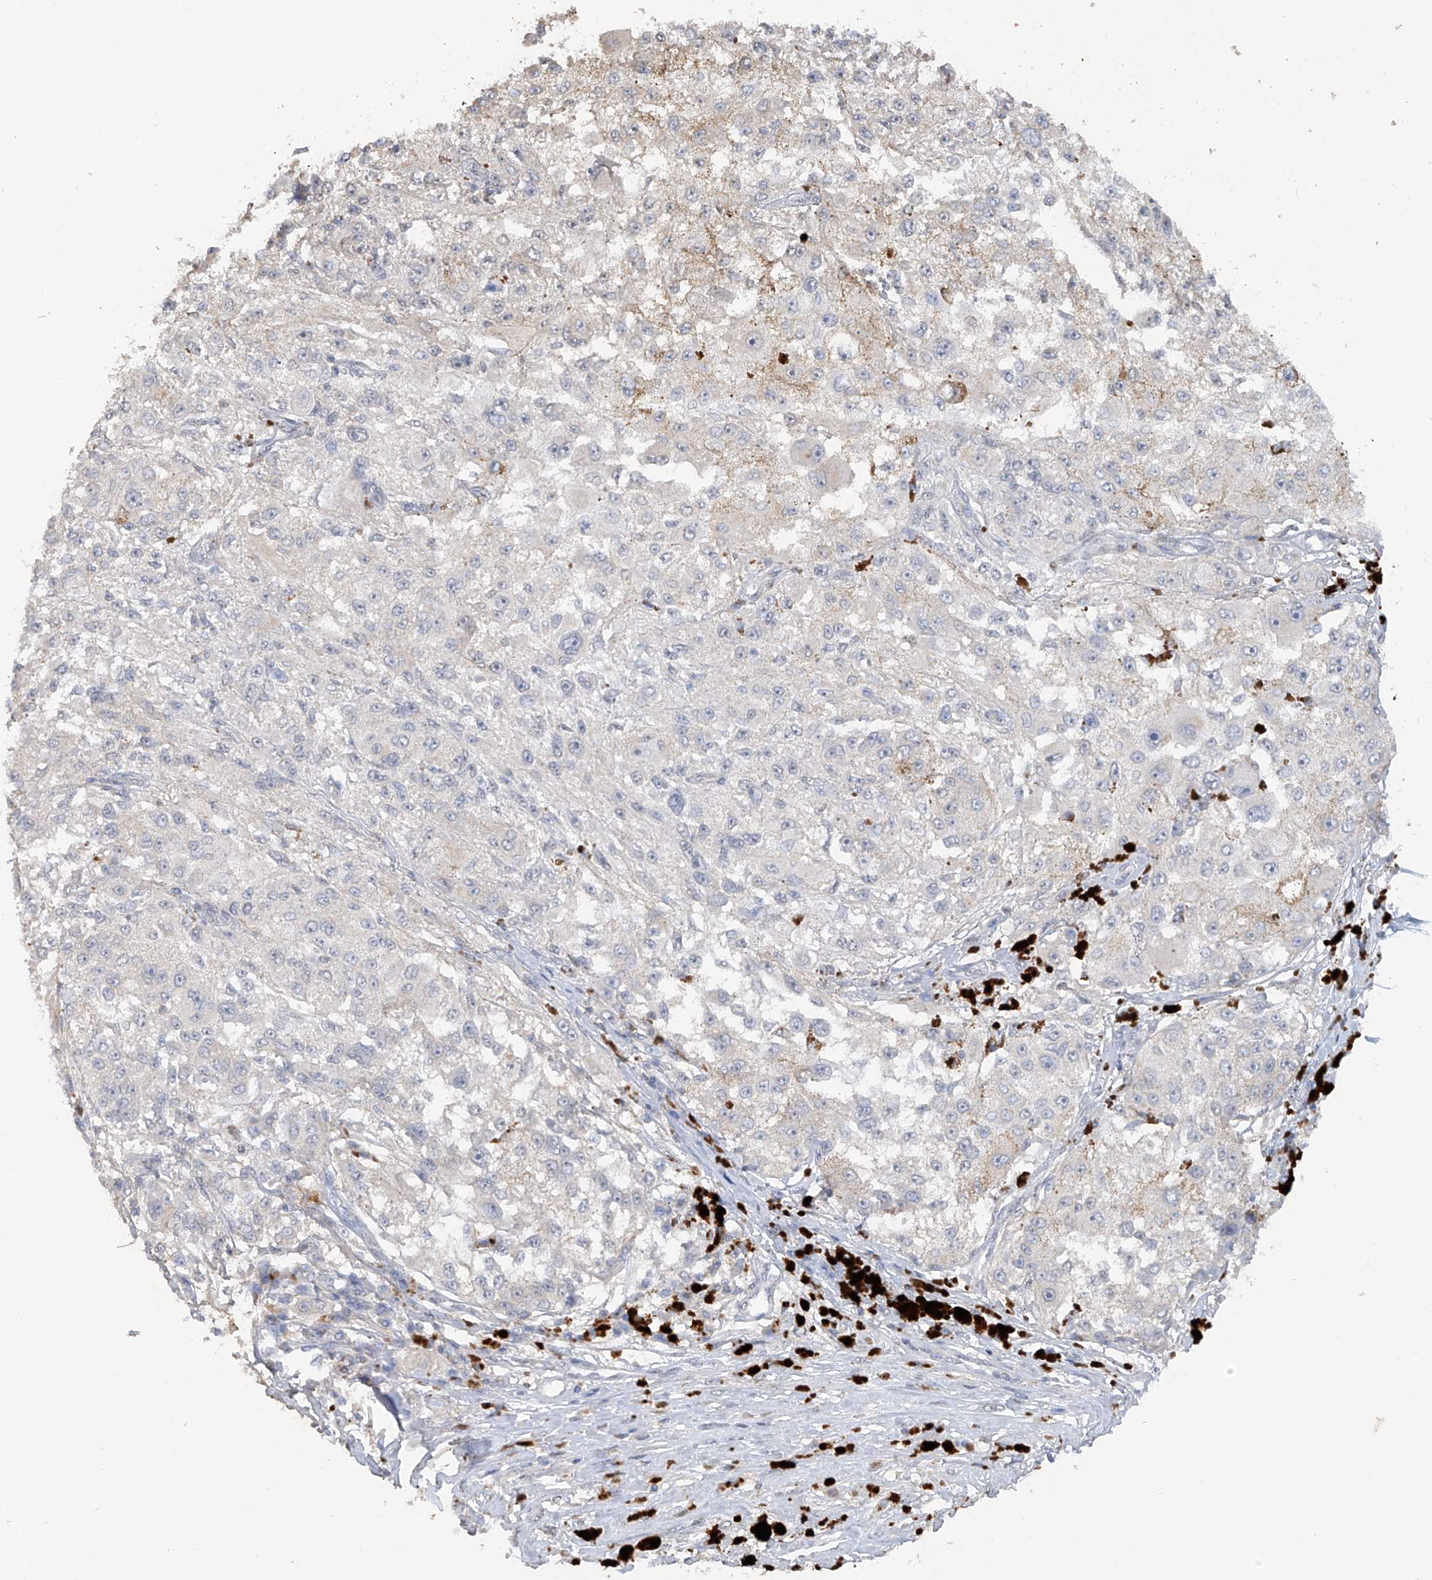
{"staining": {"intensity": "negative", "quantity": "none", "location": "none"}, "tissue": "melanoma", "cell_type": "Tumor cells", "image_type": "cancer", "snomed": [{"axis": "morphology", "description": "Necrosis, NOS"}, {"axis": "morphology", "description": "Malignant melanoma, NOS"}, {"axis": "topography", "description": "Skin"}], "caption": "Tumor cells are negative for brown protein staining in melanoma.", "gene": "HAS3", "patient": {"sex": "female", "age": 87}}